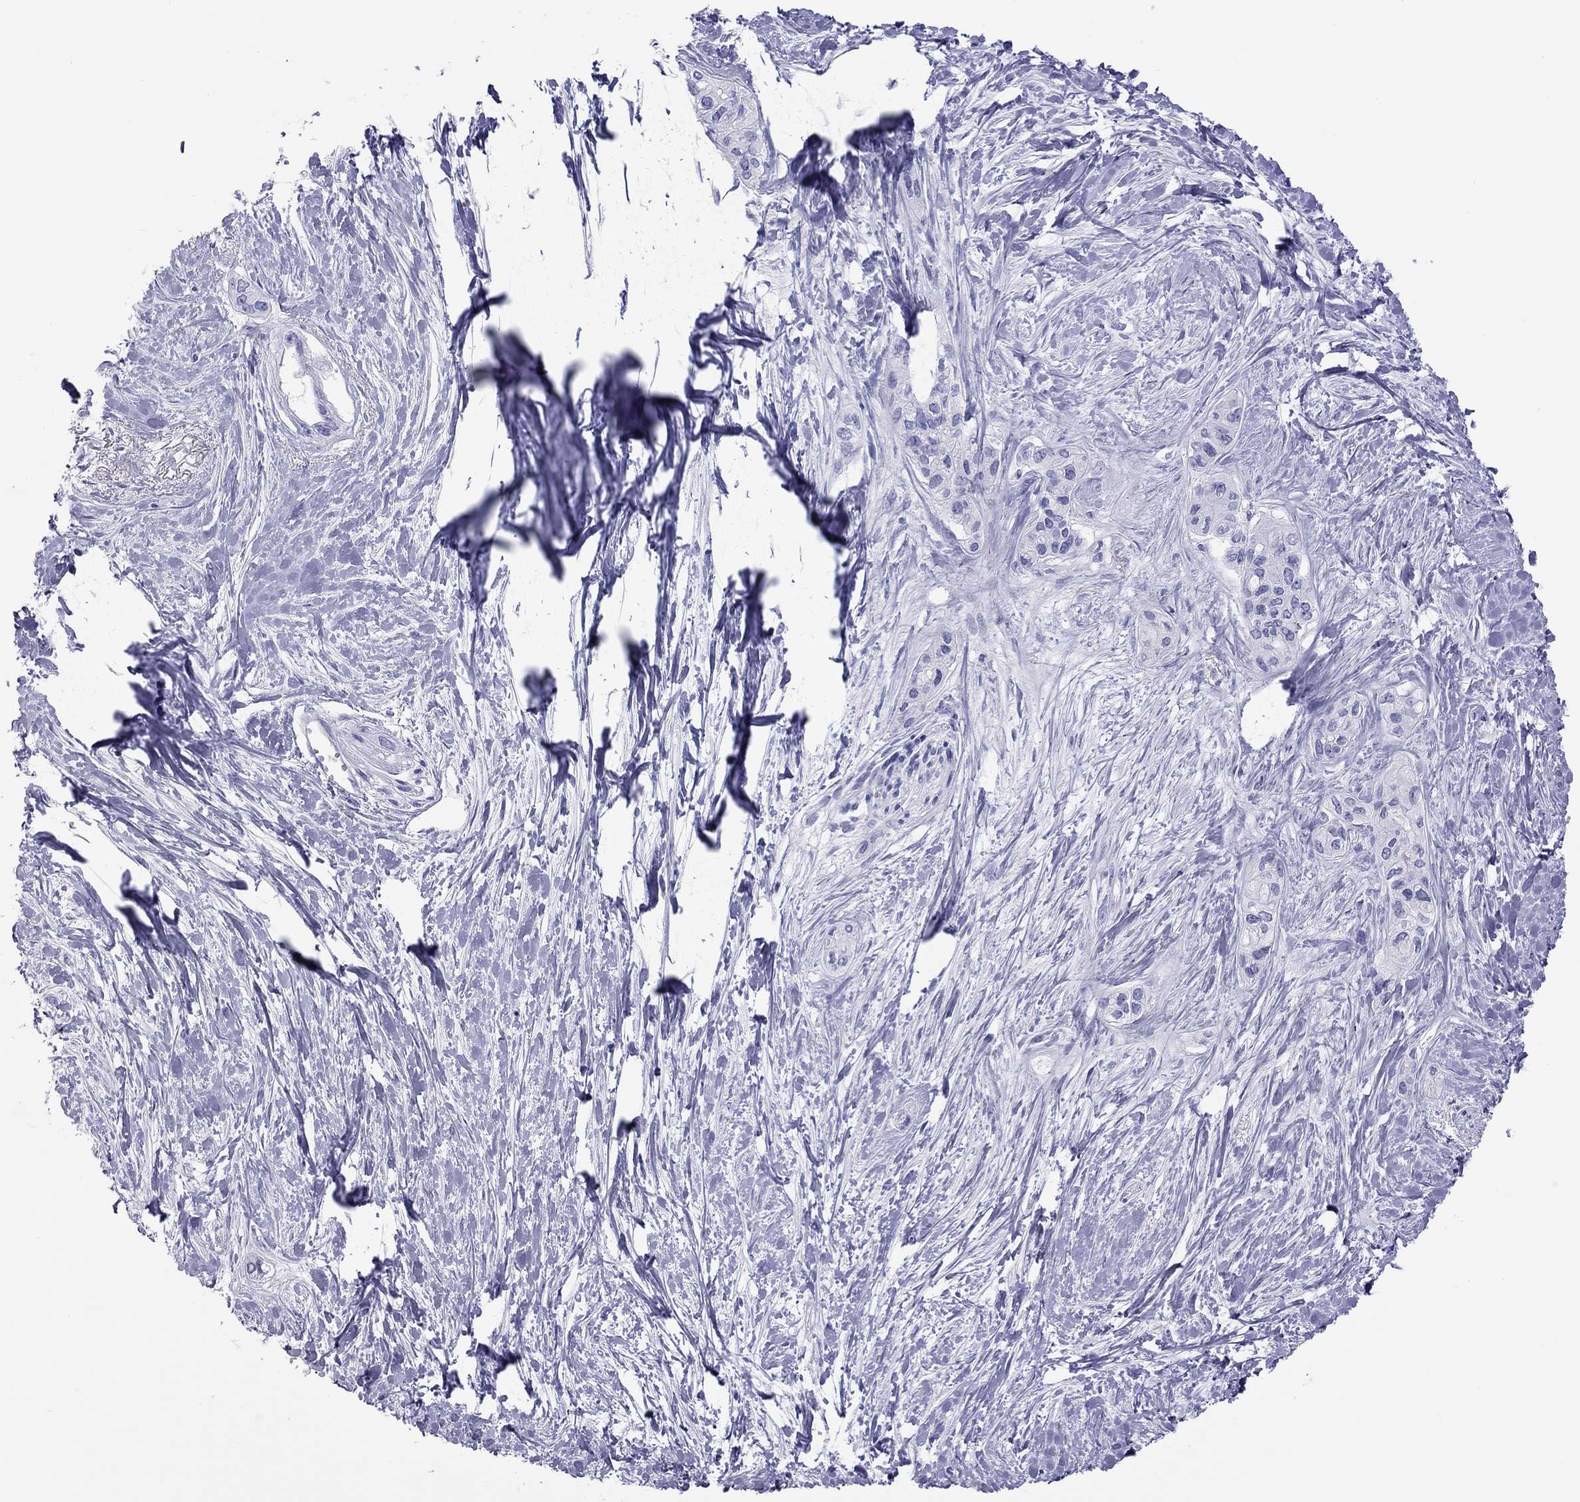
{"staining": {"intensity": "negative", "quantity": "none", "location": "none"}, "tissue": "pancreatic cancer", "cell_type": "Tumor cells", "image_type": "cancer", "snomed": [{"axis": "morphology", "description": "Adenocarcinoma, NOS"}, {"axis": "topography", "description": "Pancreas"}], "caption": "Tumor cells are negative for brown protein staining in pancreatic adenocarcinoma.", "gene": "STAG3", "patient": {"sex": "female", "age": 50}}